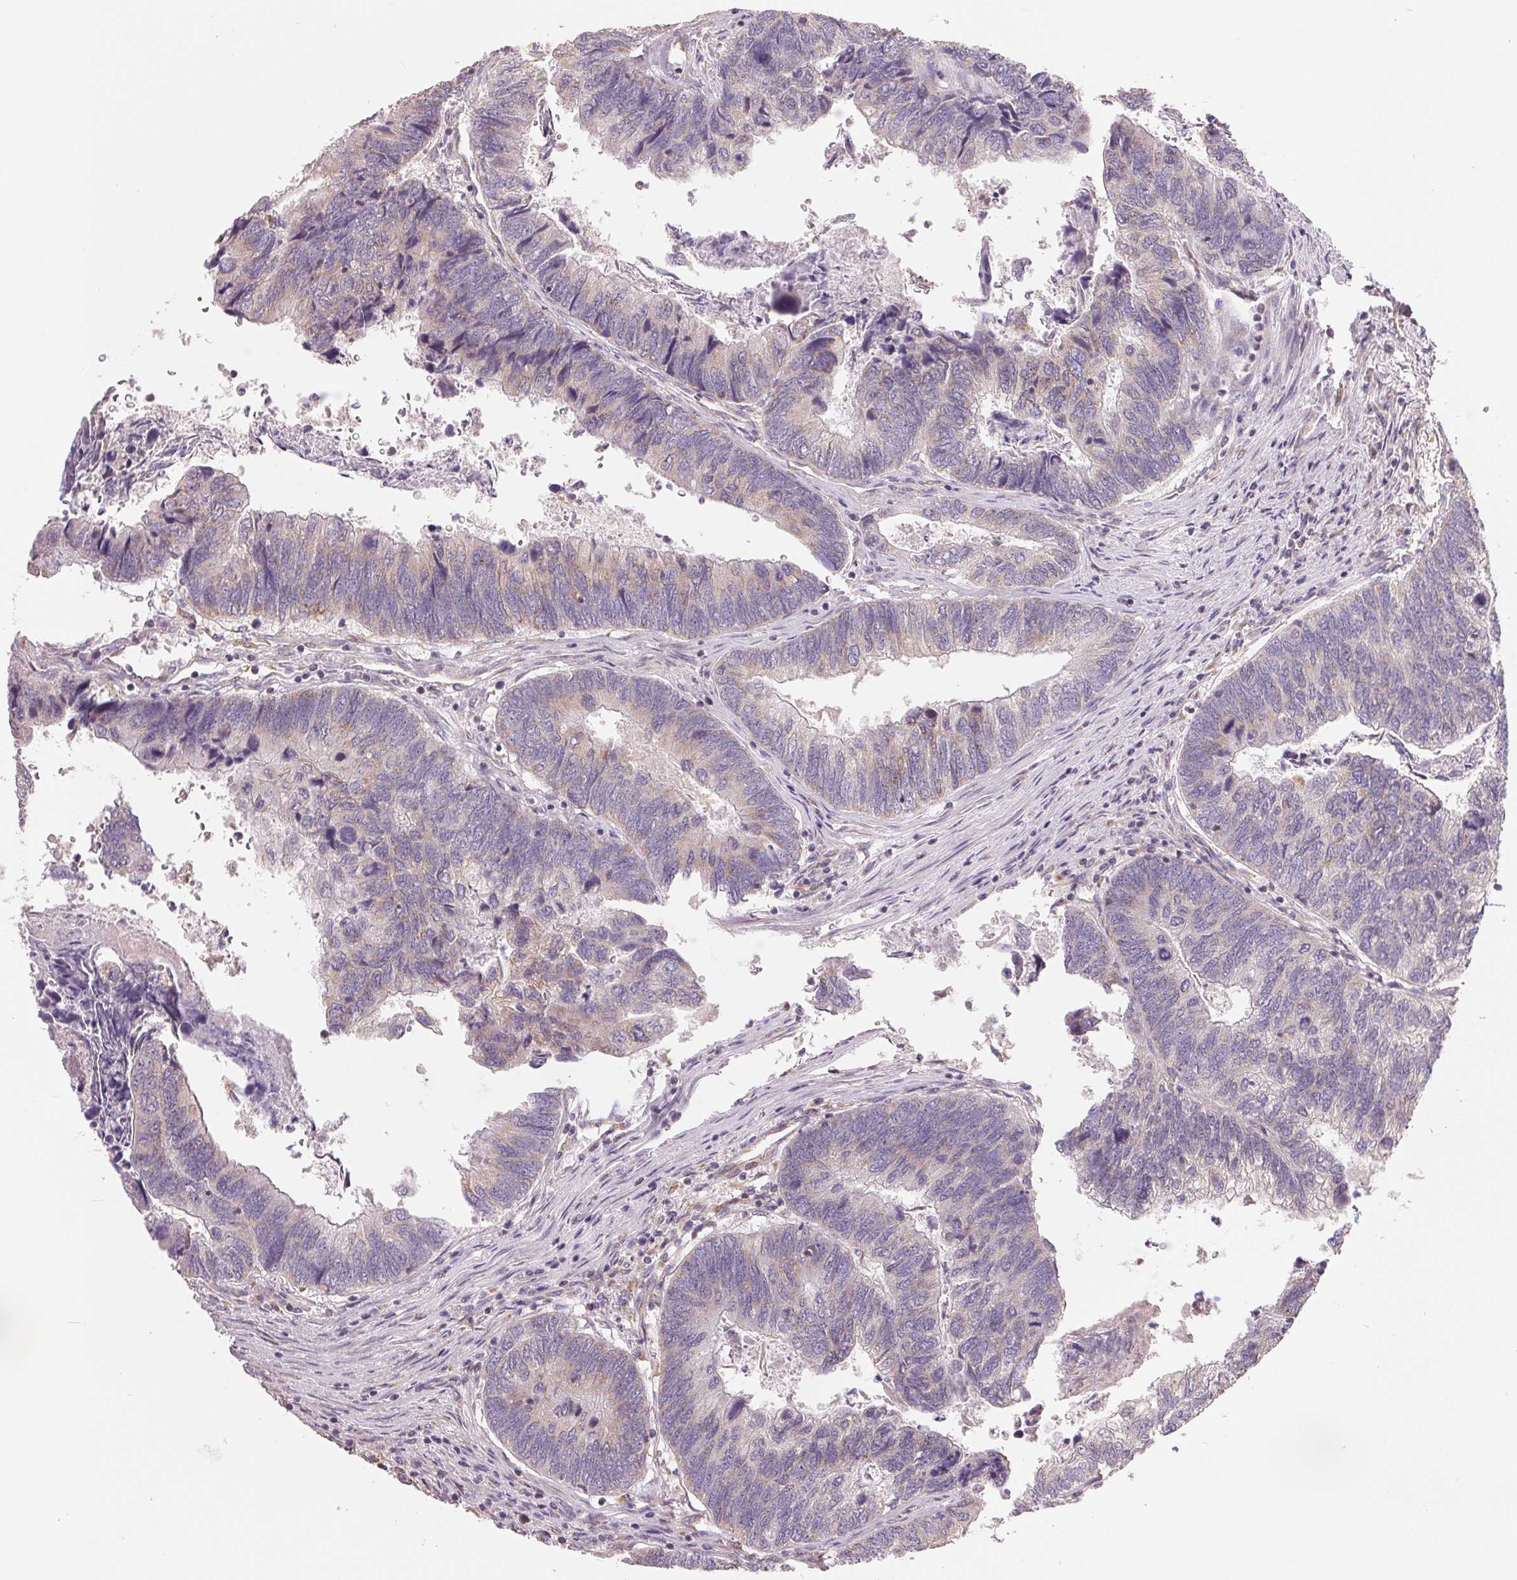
{"staining": {"intensity": "negative", "quantity": "none", "location": "none"}, "tissue": "colorectal cancer", "cell_type": "Tumor cells", "image_type": "cancer", "snomed": [{"axis": "morphology", "description": "Adenocarcinoma, NOS"}, {"axis": "topography", "description": "Colon"}], "caption": "Immunohistochemical staining of human colorectal adenocarcinoma shows no significant expression in tumor cells.", "gene": "DGUOK", "patient": {"sex": "female", "age": 67}}